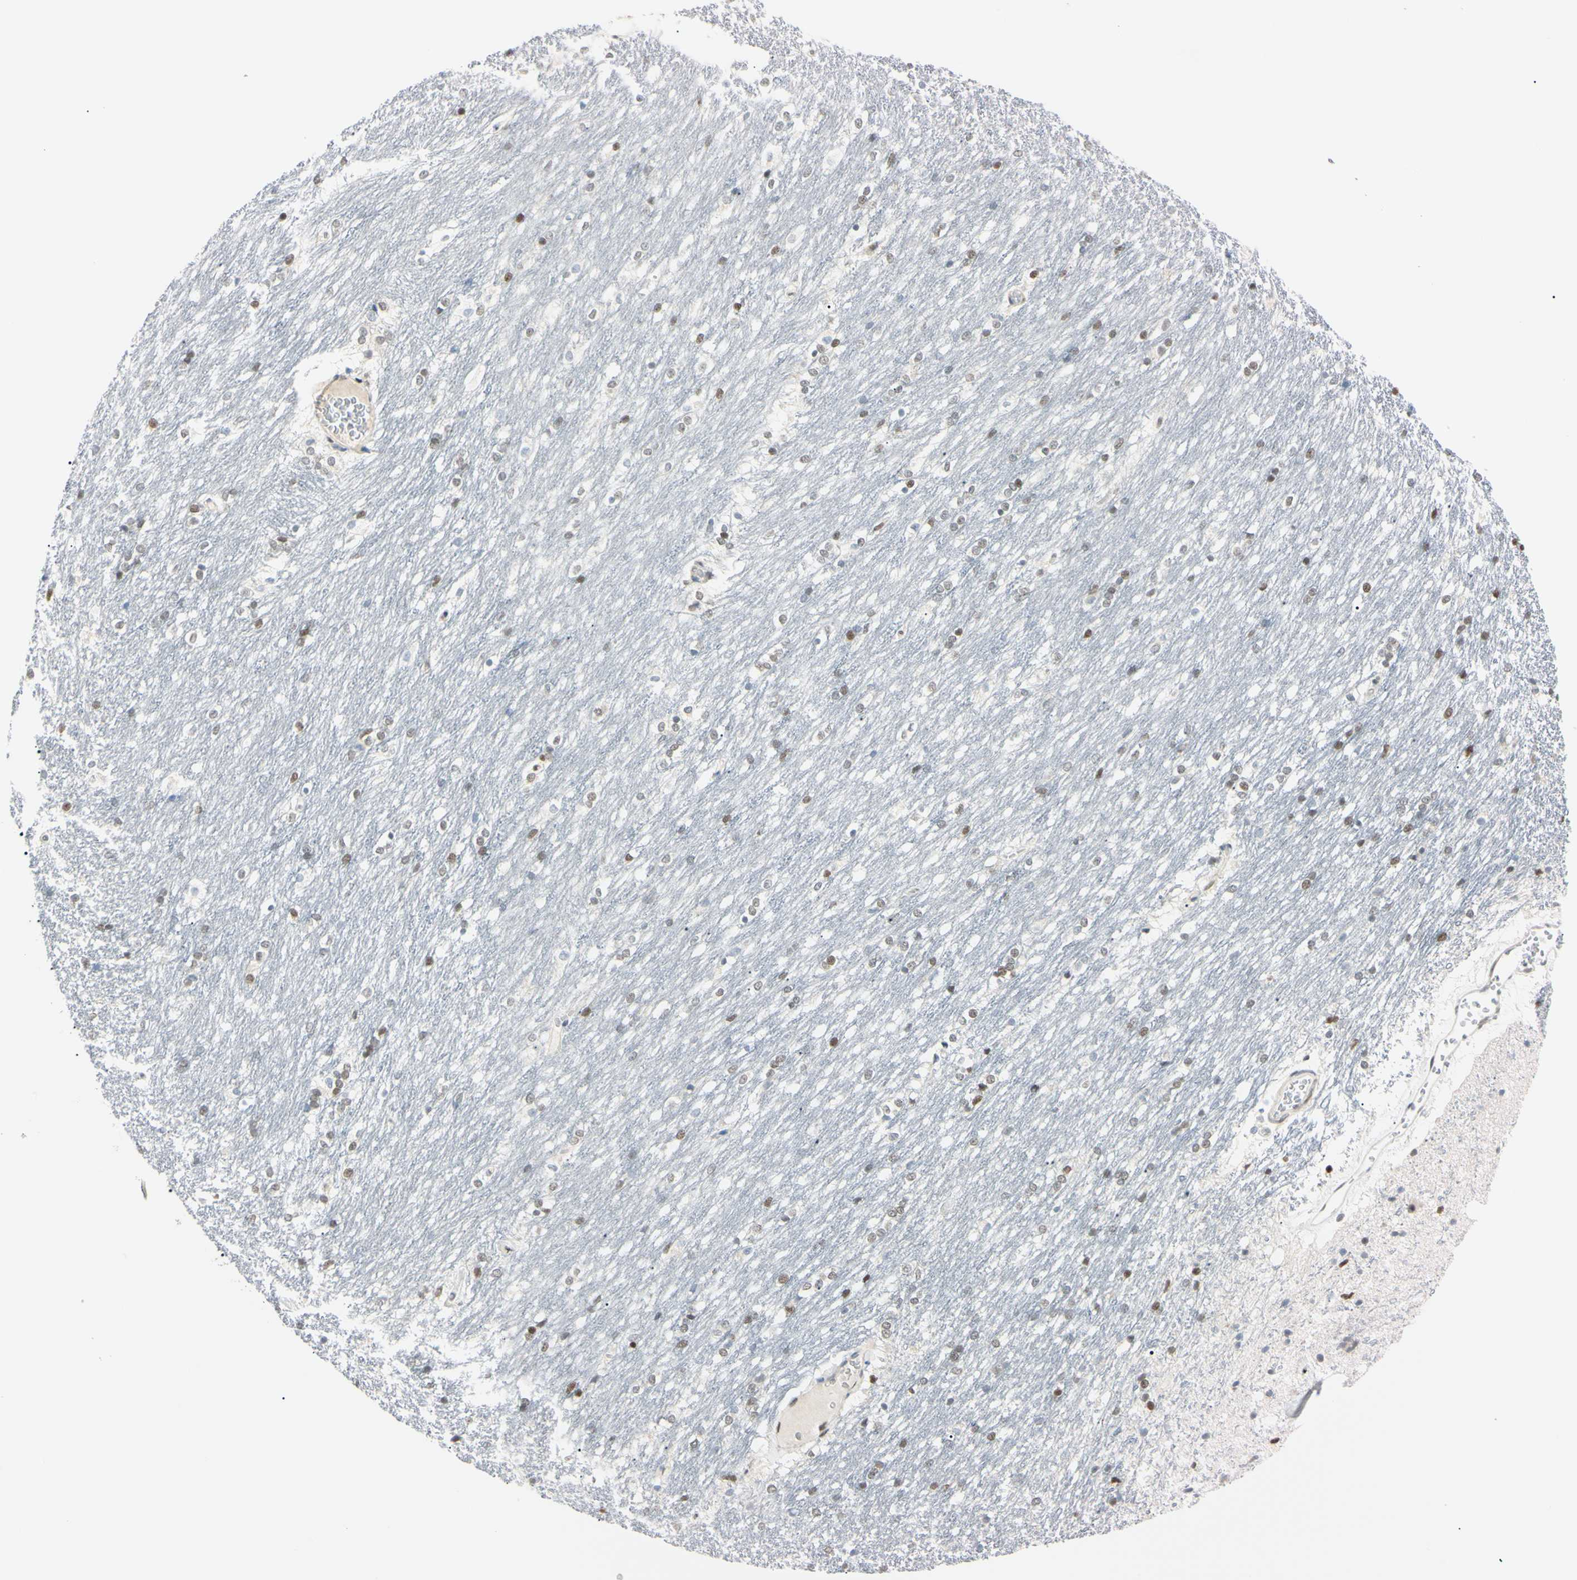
{"staining": {"intensity": "negative", "quantity": "none", "location": "none"}, "tissue": "caudate", "cell_type": "Glial cells", "image_type": "normal", "snomed": [{"axis": "morphology", "description": "Normal tissue, NOS"}, {"axis": "topography", "description": "Lateral ventricle wall"}], "caption": "Immunohistochemistry (IHC) of normal caudate reveals no expression in glial cells.", "gene": "C1orf174", "patient": {"sex": "female", "age": 19}}